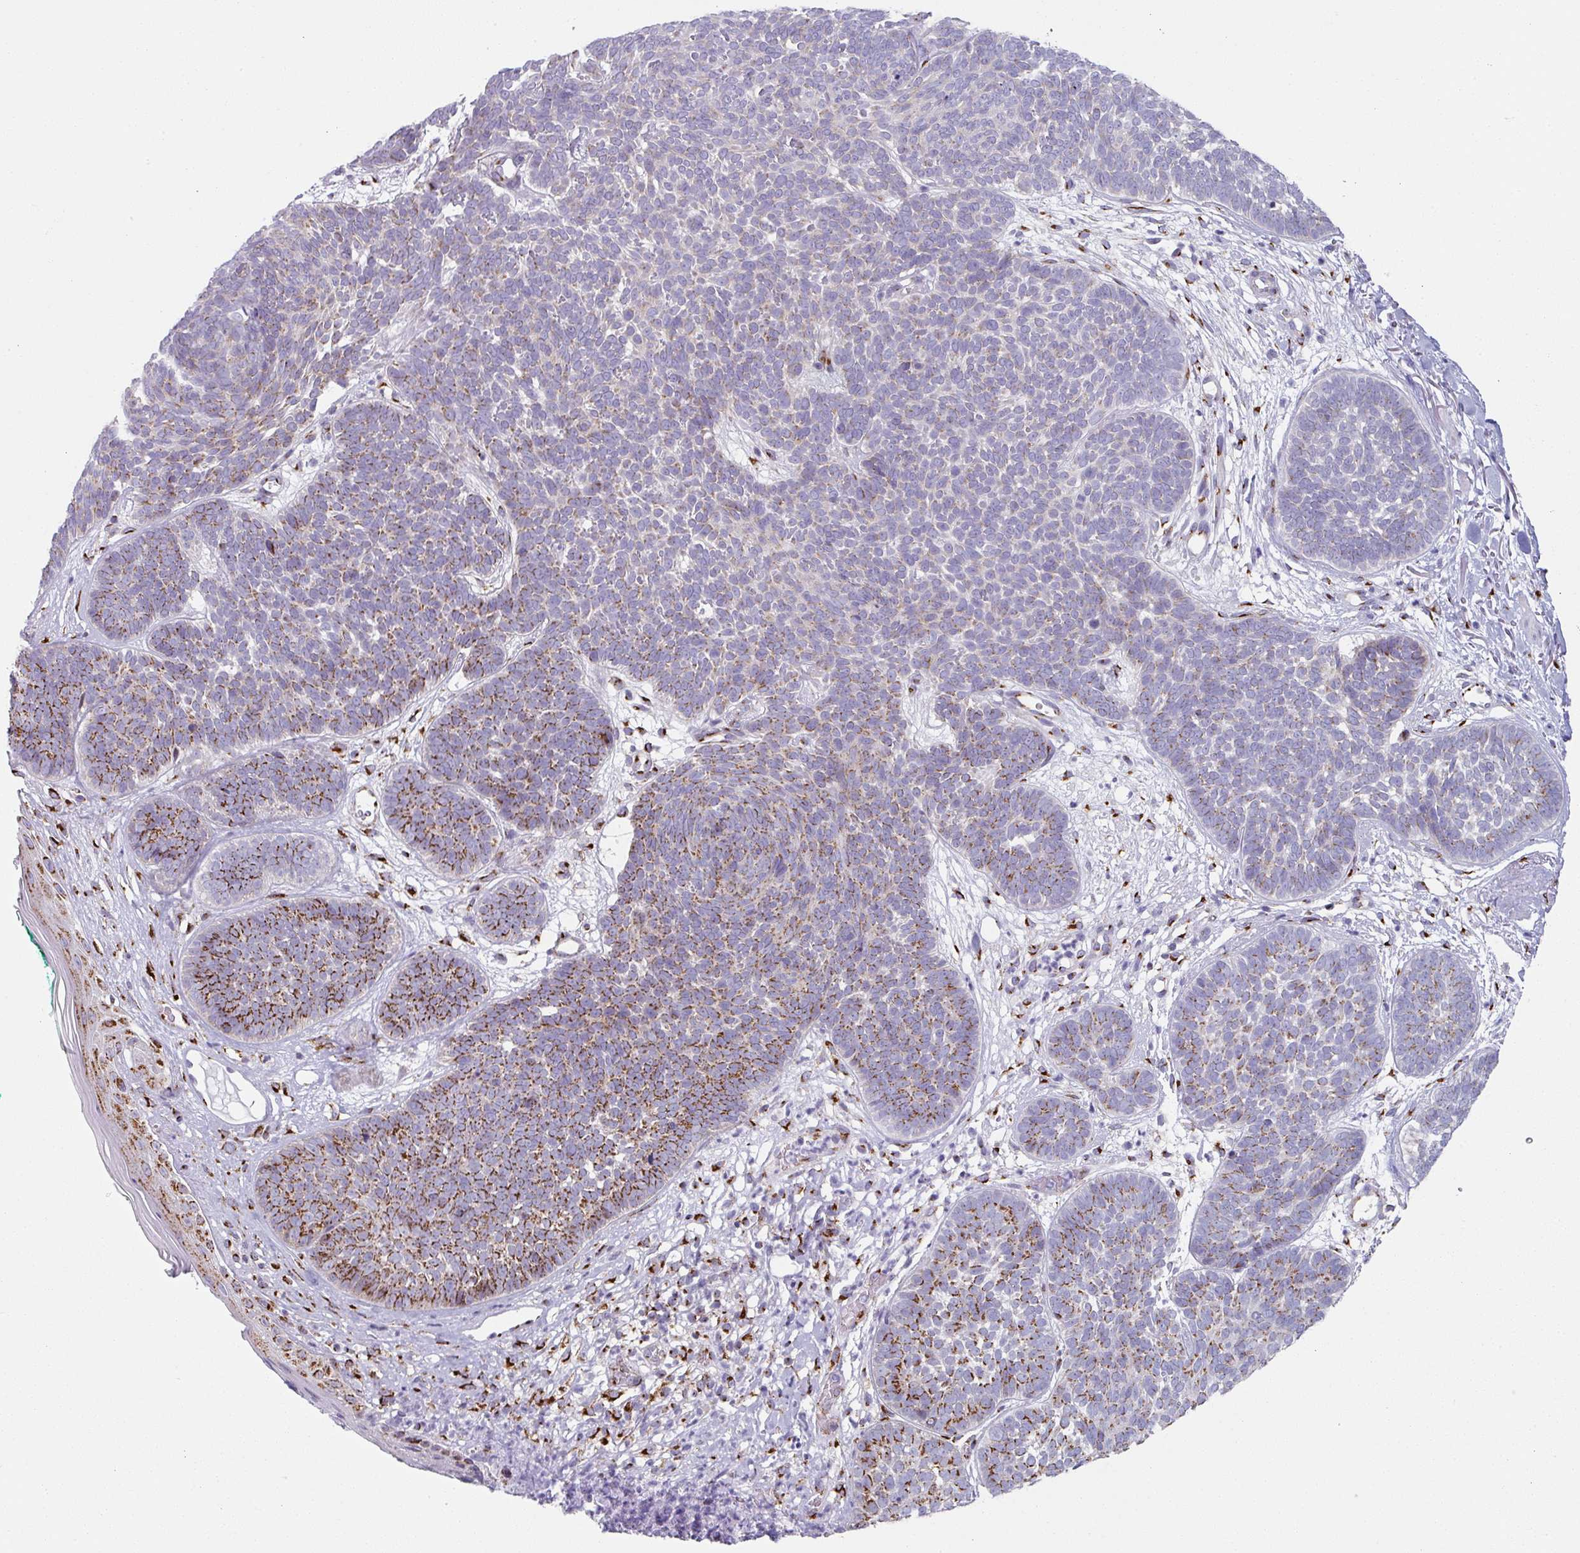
{"staining": {"intensity": "strong", "quantity": "25%-75%", "location": "cytoplasmic/membranous"}, "tissue": "skin cancer", "cell_type": "Tumor cells", "image_type": "cancer", "snomed": [{"axis": "morphology", "description": "Basal cell carcinoma"}, {"axis": "topography", "description": "Skin"}, {"axis": "topography", "description": "Skin of neck"}, {"axis": "topography", "description": "Skin of shoulder"}, {"axis": "topography", "description": "Skin of back"}], "caption": "Approximately 25%-75% of tumor cells in skin cancer exhibit strong cytoplasmic/membranous protein staining as visualized by brown immunohistochemical staining.", "gene": "CCDC85B", "patient": {"sex": "male", "age": 80}}